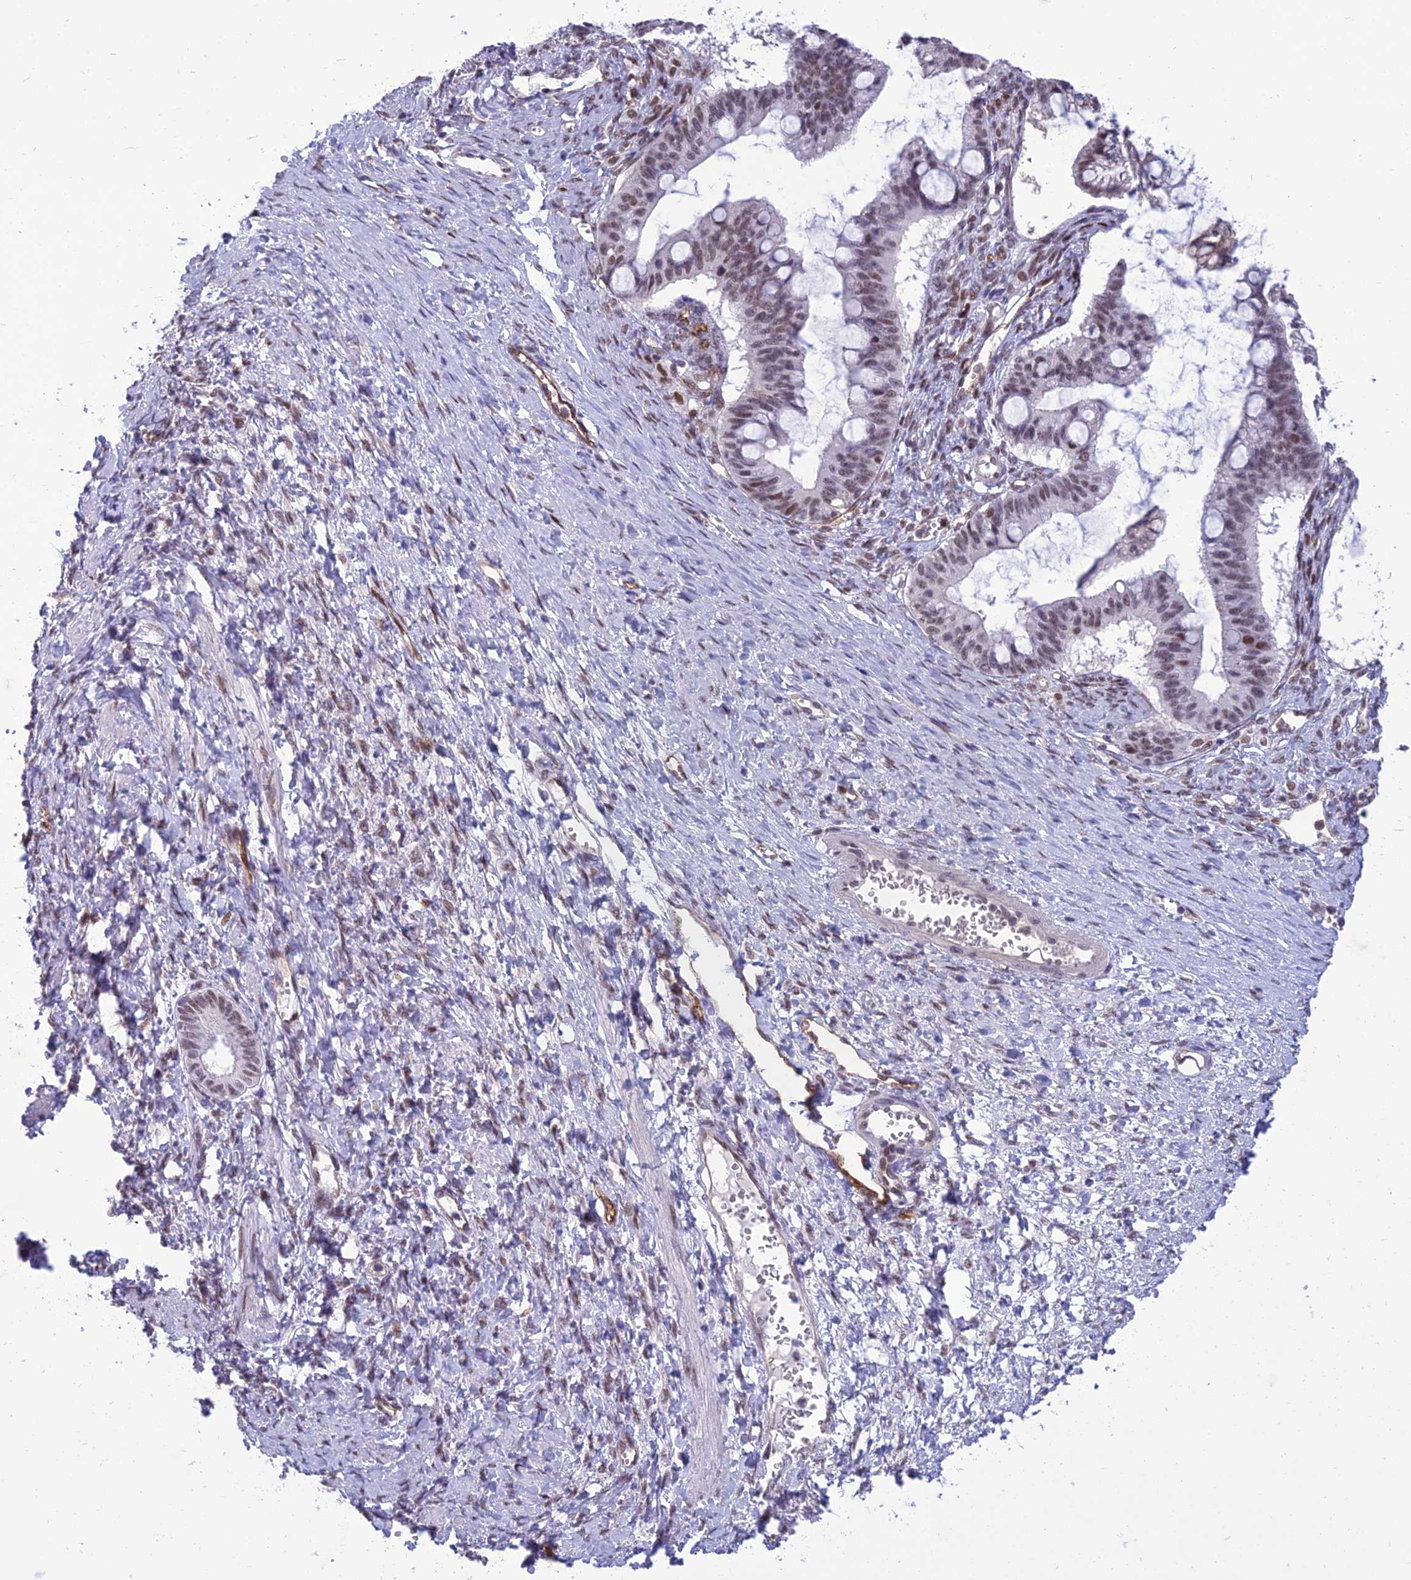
{"staining": {"intensity": "weak", "quantity": "25%-75%", "location": "nuclear"}, "tissue": "ovarian cancer", "cell_type": "Tumor cells", "image_type": "cancer", "snomed": [{"axis": "morphology", "description": "Cystadenocarcinoma, mucinous, NOS"}, {"axis": "topography", "description": "Ovary"}], "caption": "Tumor cells reveal low levels of weak nuclear expression in approximately 25%-75% of cells in human ovarian mucinous cystadenocarcinoma.", "gene": "RANBP3", "patient": {"sex": "female", "age": 73}}